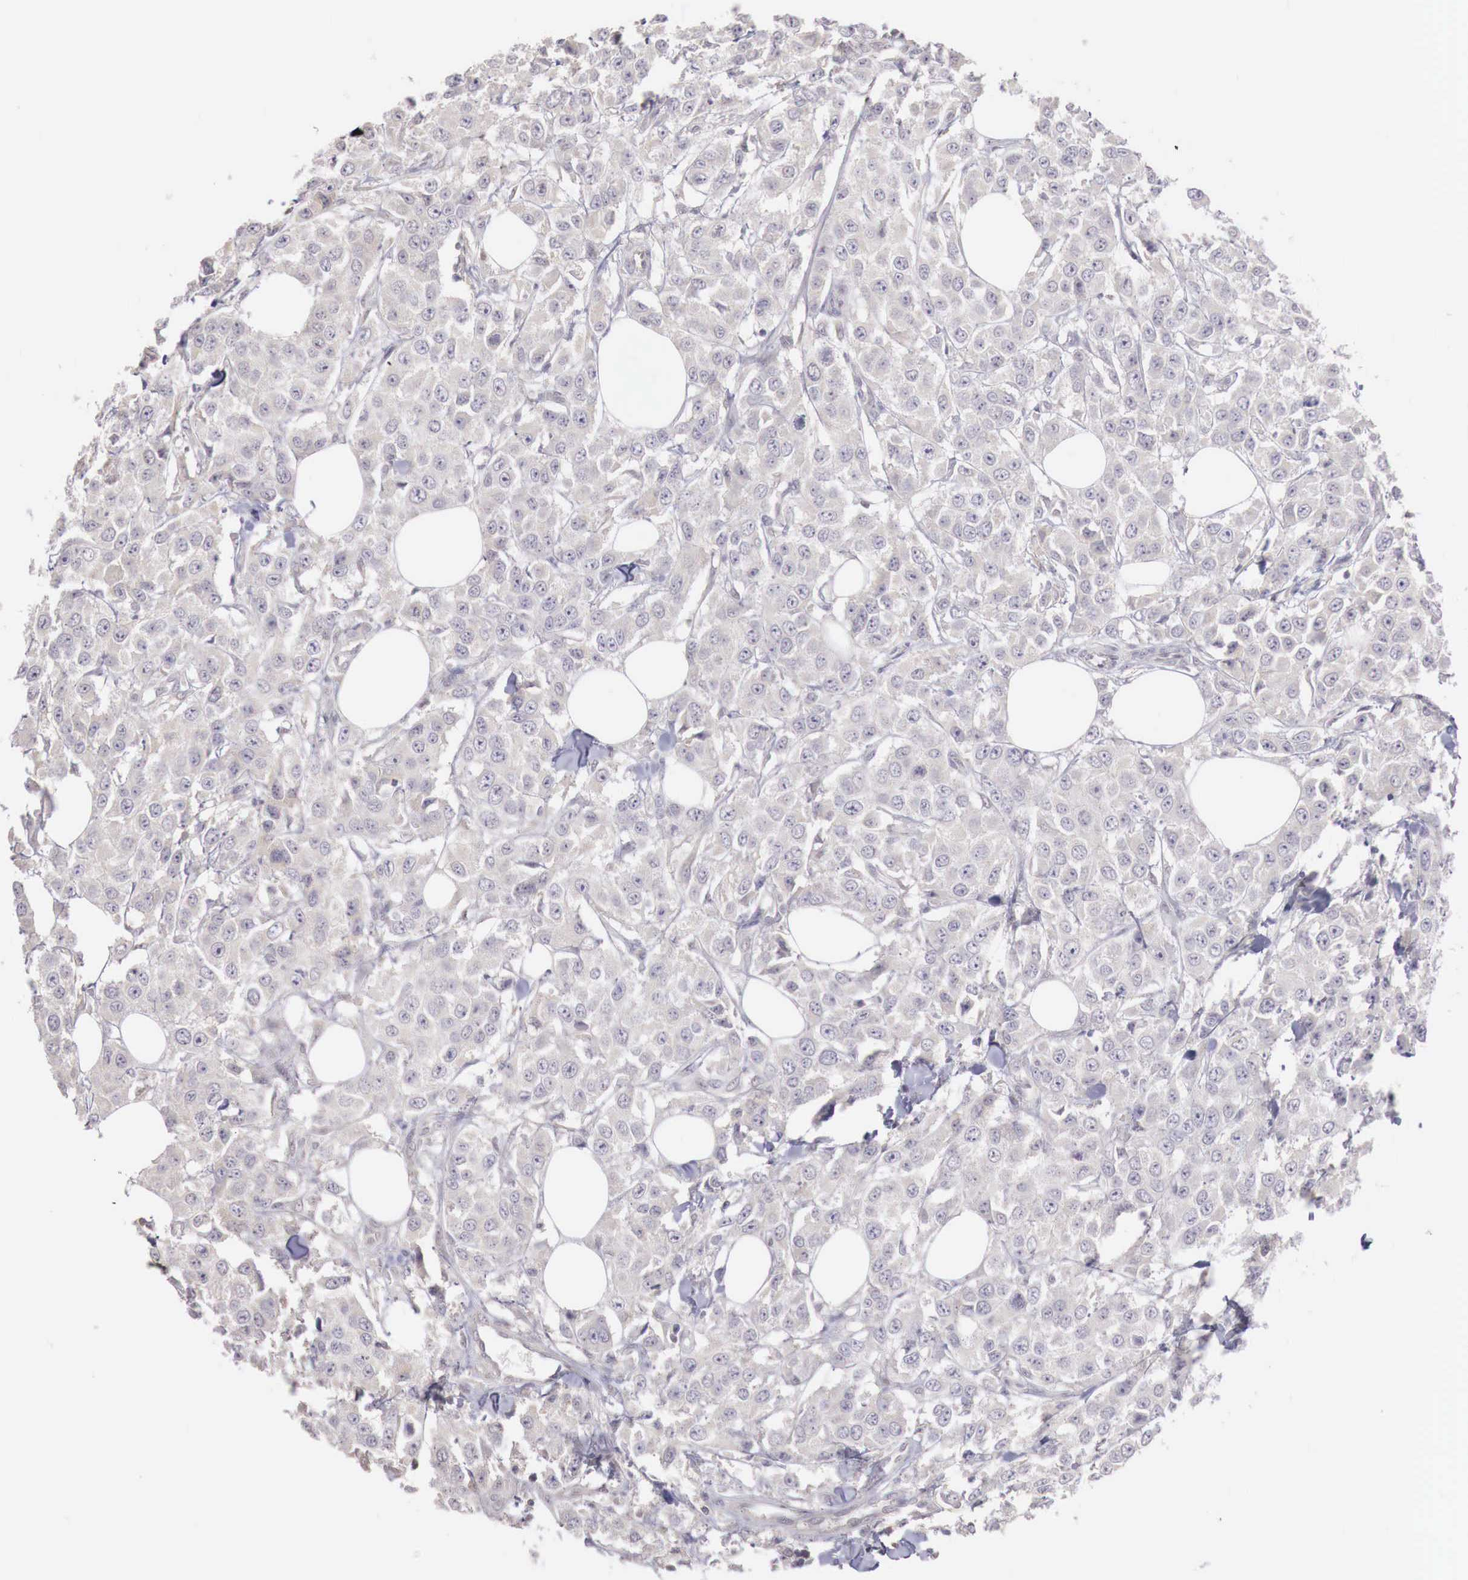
{"staining": {"intensity": "negative", "quantity": "none", "location": "none"}, "tissue": "breast cancer", "cell_type": "Tumor cells", "image_type": "cancer", "snomed": [{"axis": "morphology", "description": "Duct carcinoma"}, {"axis": "topography", "description": "Breast"}], "caption": "High power microscopy image of an immunohistochemistry (IHC) photomicrograph of invasive ductal carcinoma (breast), revealing no significant positivity in tumor cells. (Stains: DAB immunohistochemistry with hematoxylin counter stain, Microscopy: brightfield microscopy at high magnification).", "gene": "TBC1D9", "patient": {"sex": "female", "age": 58}}